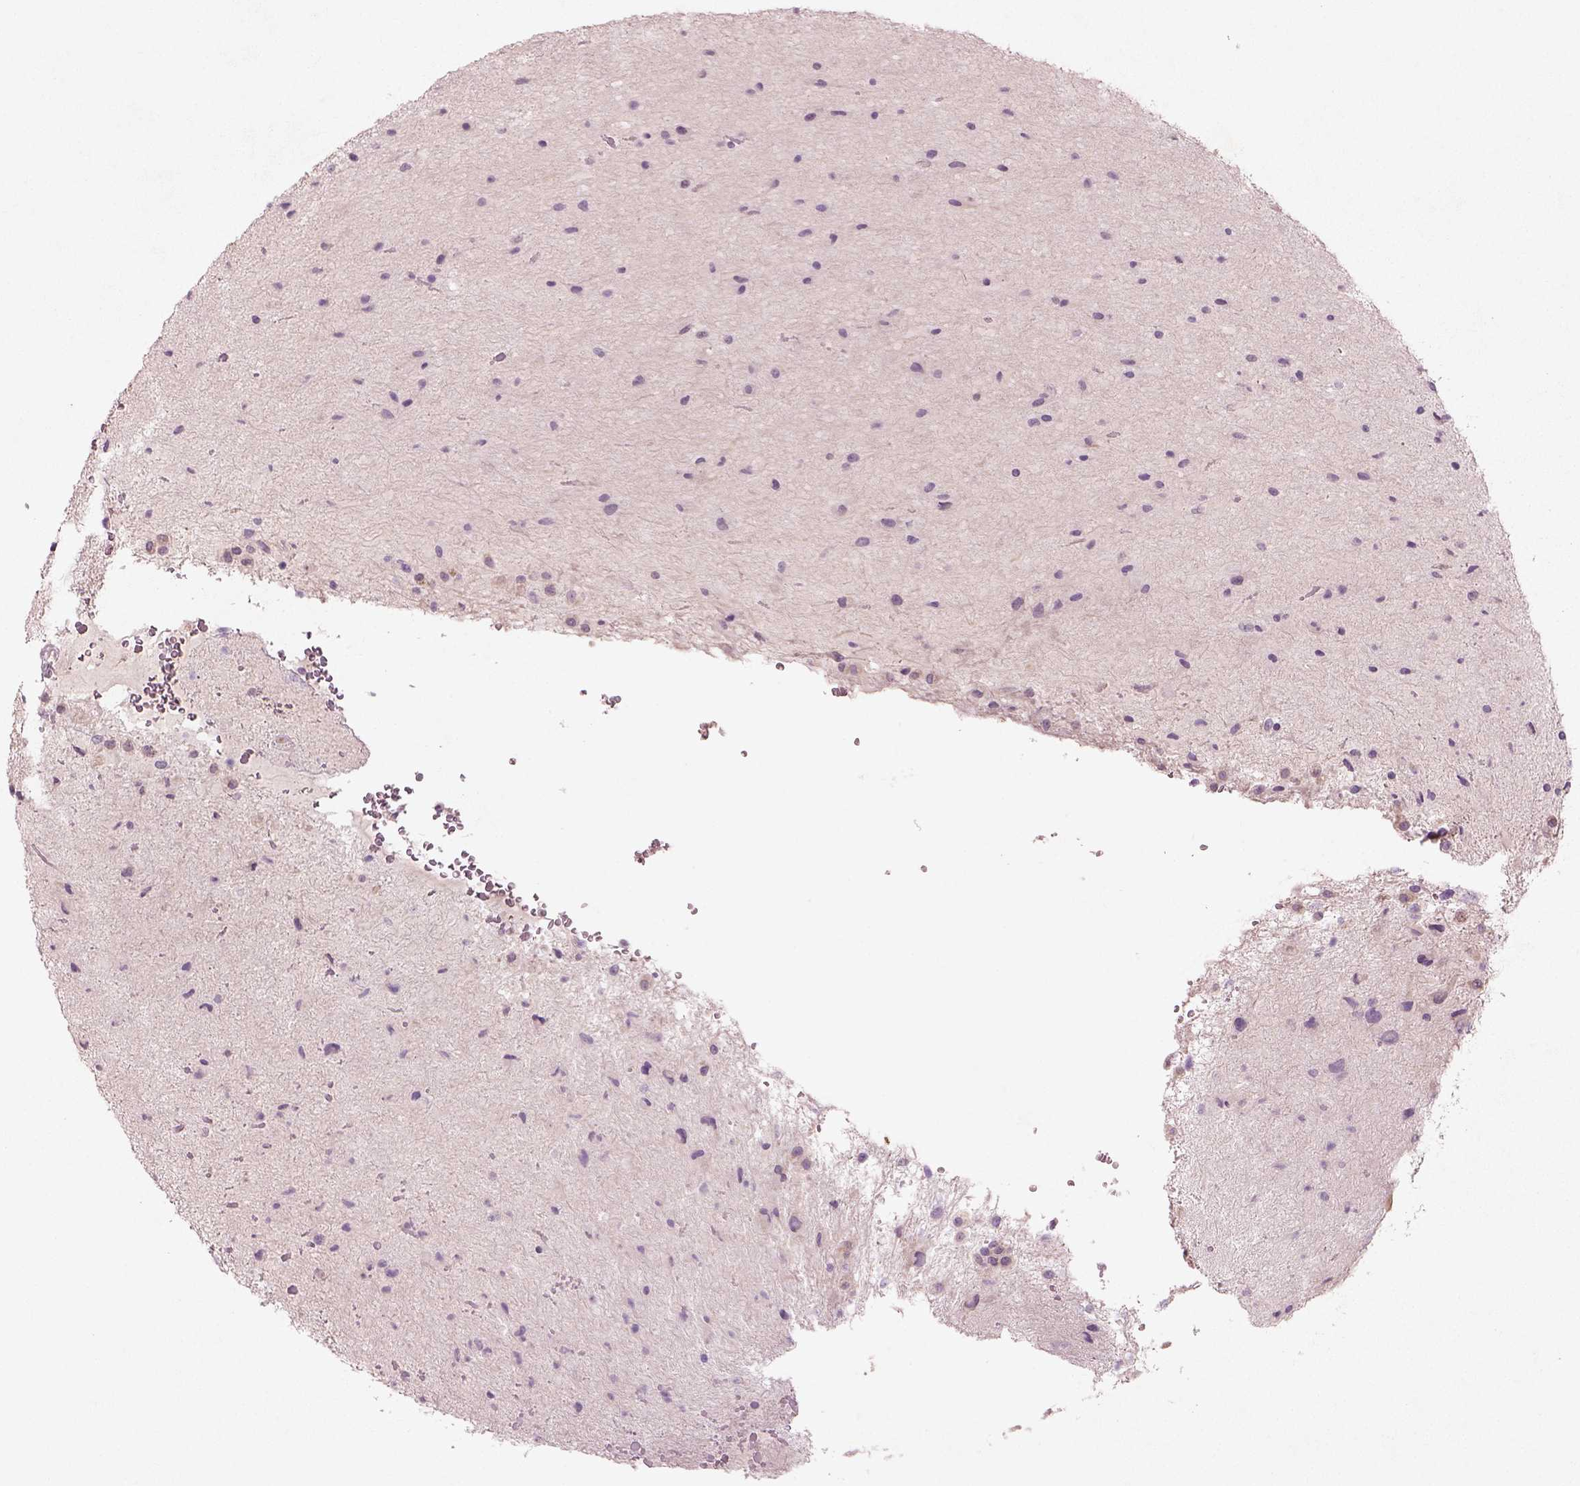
{"staining": {"intensity": "negative", "quantity": "none", "location": "none"}, "tissue": "glioma", "cell_type": "Tumor cells", "image_type": "cancer", "snomed": [{"axis": "morphology", "description": "Glioma, malignant, Low grade"}, {"axis": "topography", "description": "Cerebellum"}], "caption": "Malignant glioma (low-grade) stained for a protein using immunohistochemistry (IHC) reveals no expression tumor cells.", "gene": "DUOXA2", "patient": {"sex": "female", "age": 14}}